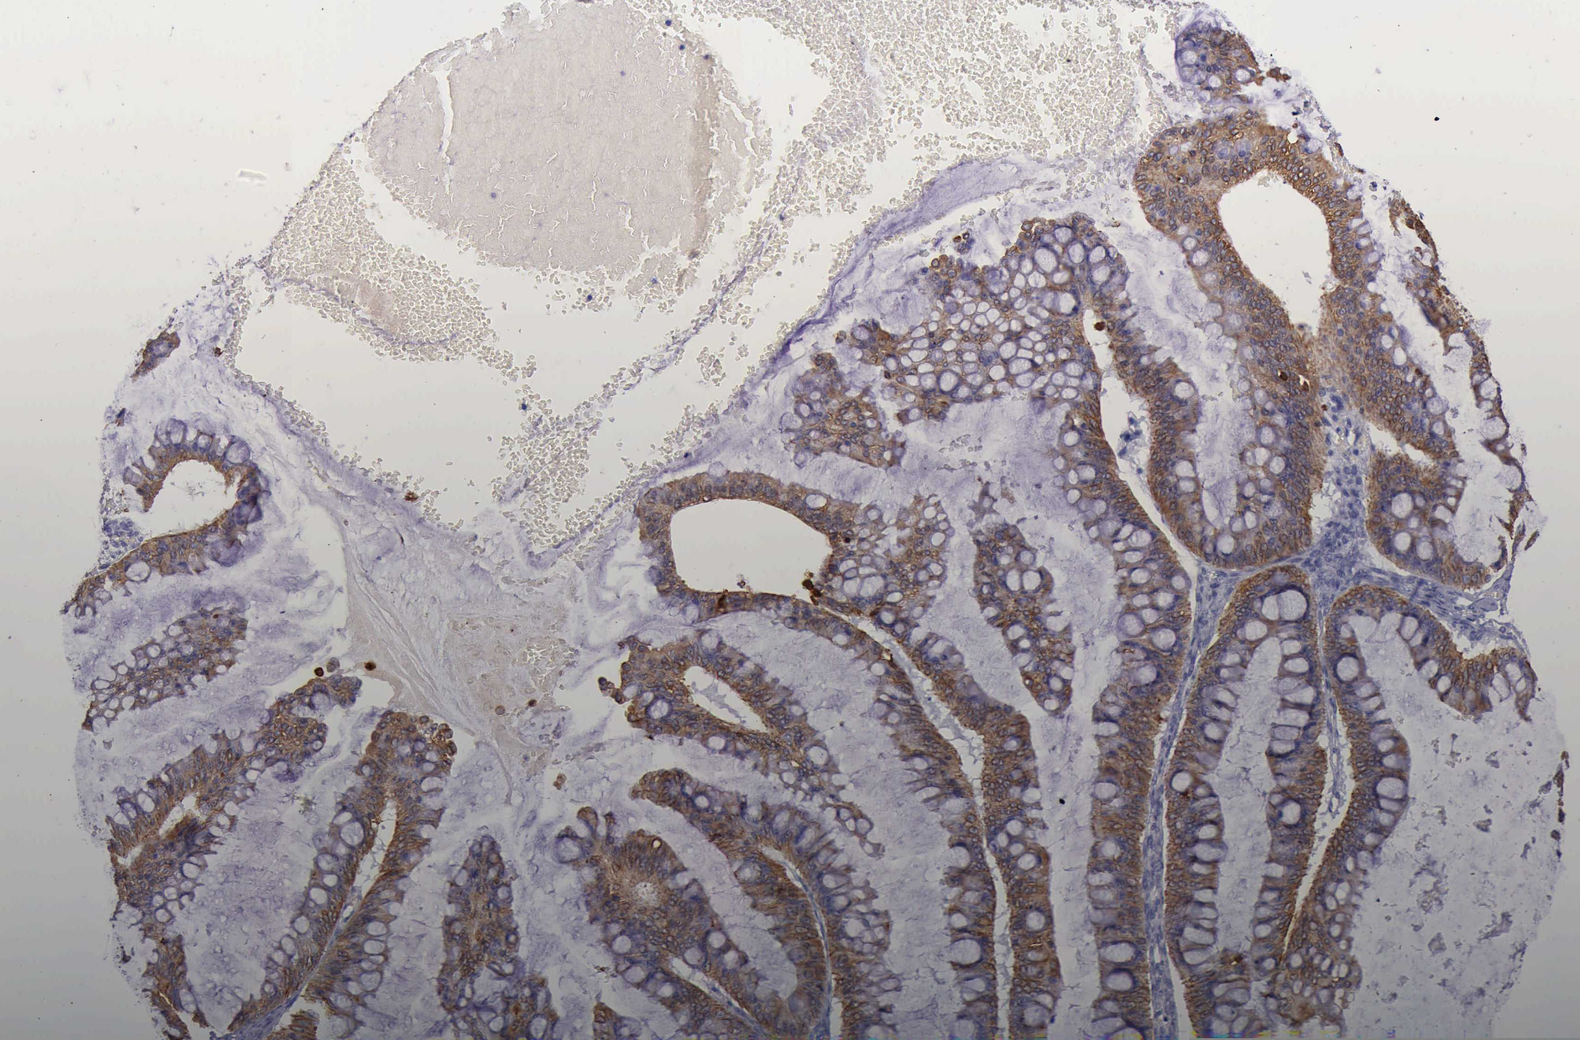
{"staining": {"intensity": "strong", "quantity": ">75%", "location": "cytoplasmic/membranous"}, "tissue": "ovarian cancer", "cell_type": "Tumor cells", "image_type": "cancer", "snomed": [{"axis": "morphology", "description": "Cystadenocarcinoma, mucinous, NOS"}, {"axis": "topography", "description": "Ovary"}], "caption": "Immunohistochemical staining of human ovarian cancer reveals high levels of strong cytoplasmic/membranous protein staining in approximately >75% of tumor cells.", "gene": "KRT8", "patient": {"sex": "female", "age": 73}}